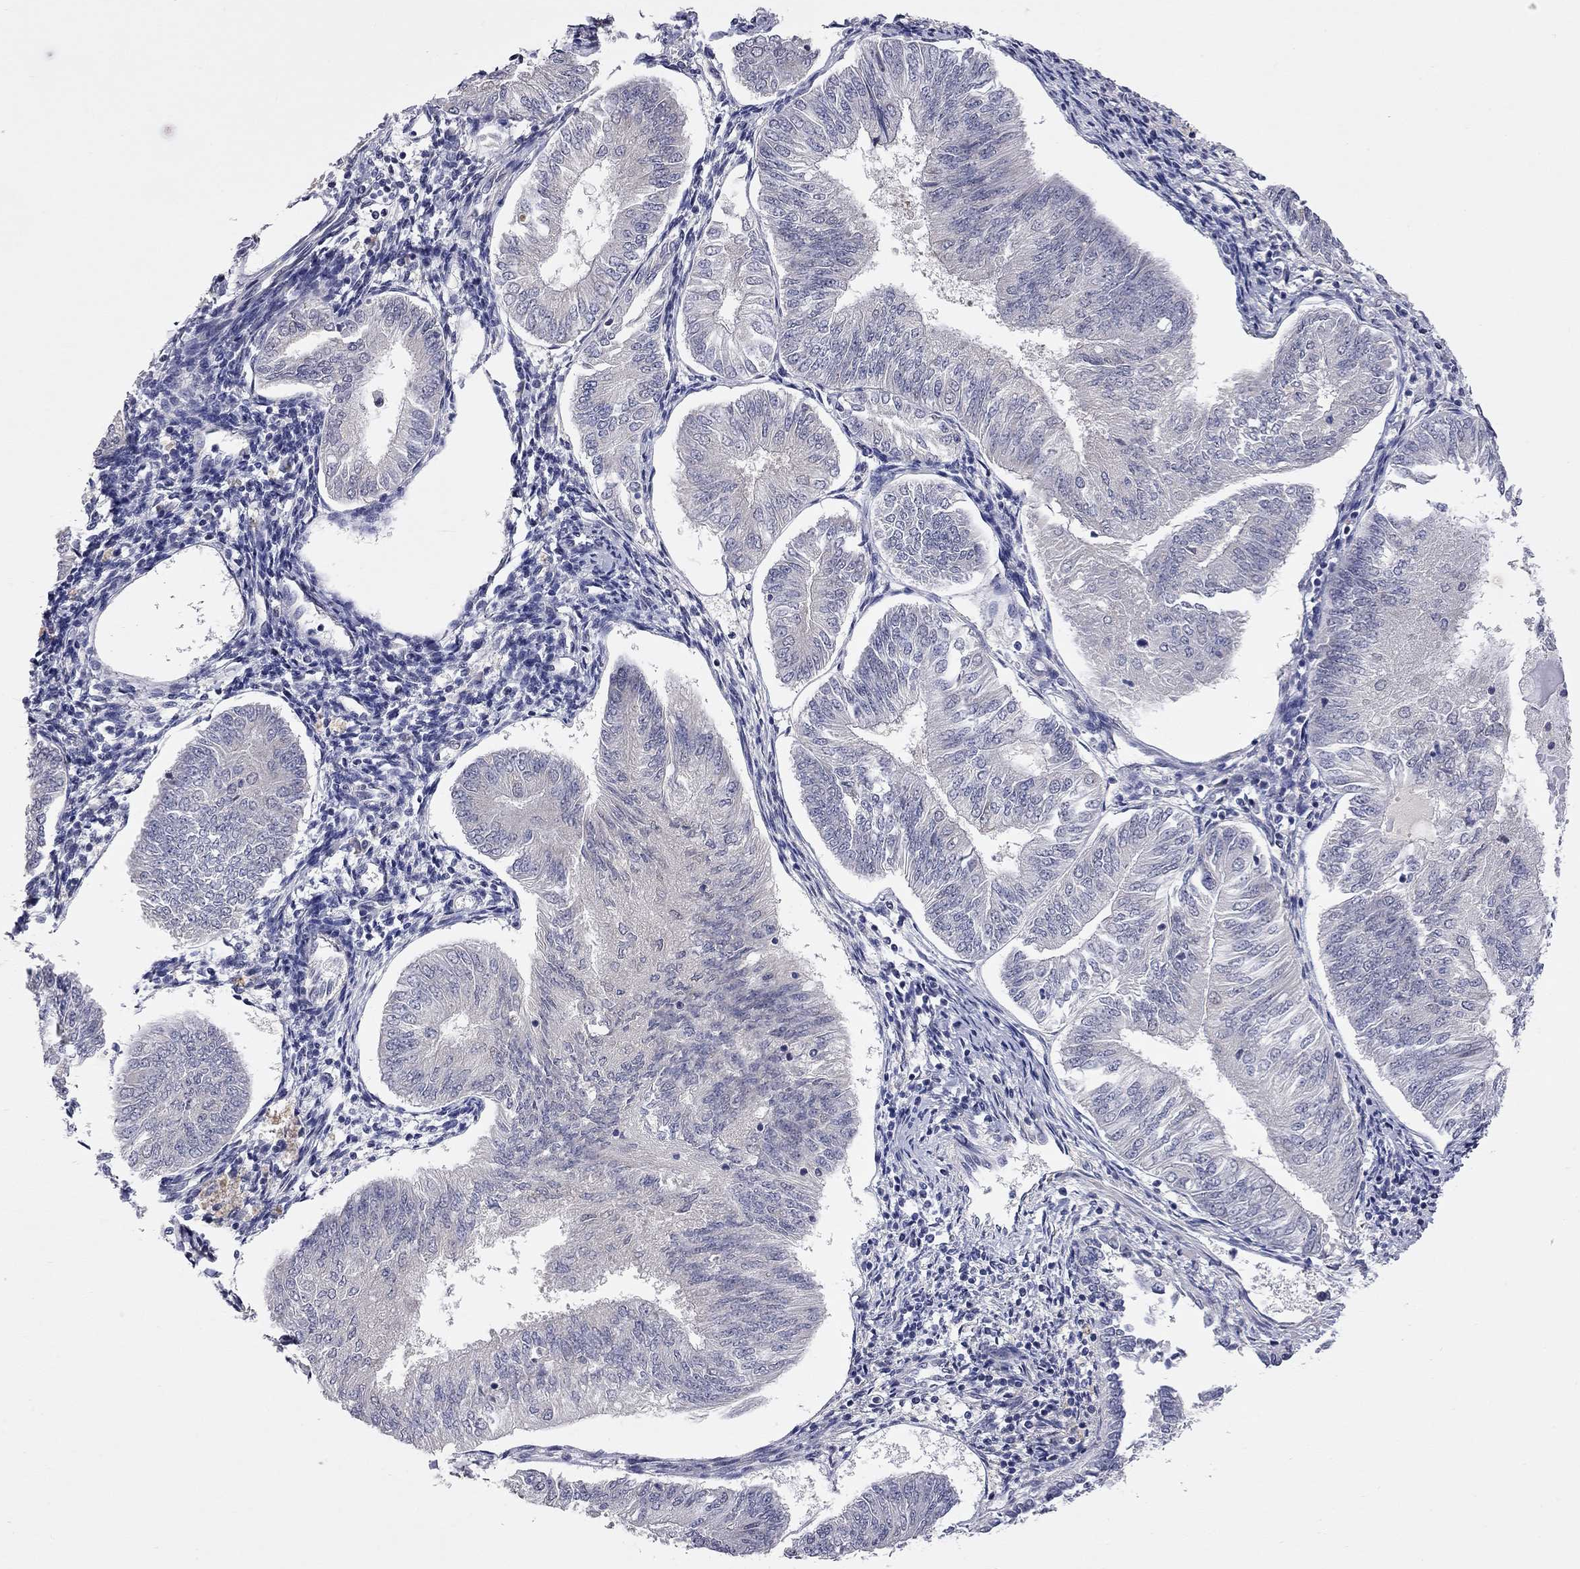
{"staining": {"intensity": "negative", "quantity": "none", "location": "none"}, "tissue": "endometrial cancer", "cell_type": "Tumor cells", "image_type": "cancer", "snomed": [{"axis": "morphology", "description": "Adenocarcinoma, NOS"}, {"axis": "topography", "description": "Endometrium"}], "caption": "The photomicrograph displays no staining of tumor cells in endometrial cancer (adenocarcinoma). (DAB IHC visualized using brightfield microscopy, high magnification).", "gene": "FABP12", "patient": {"sex": "female", "age": 58}}